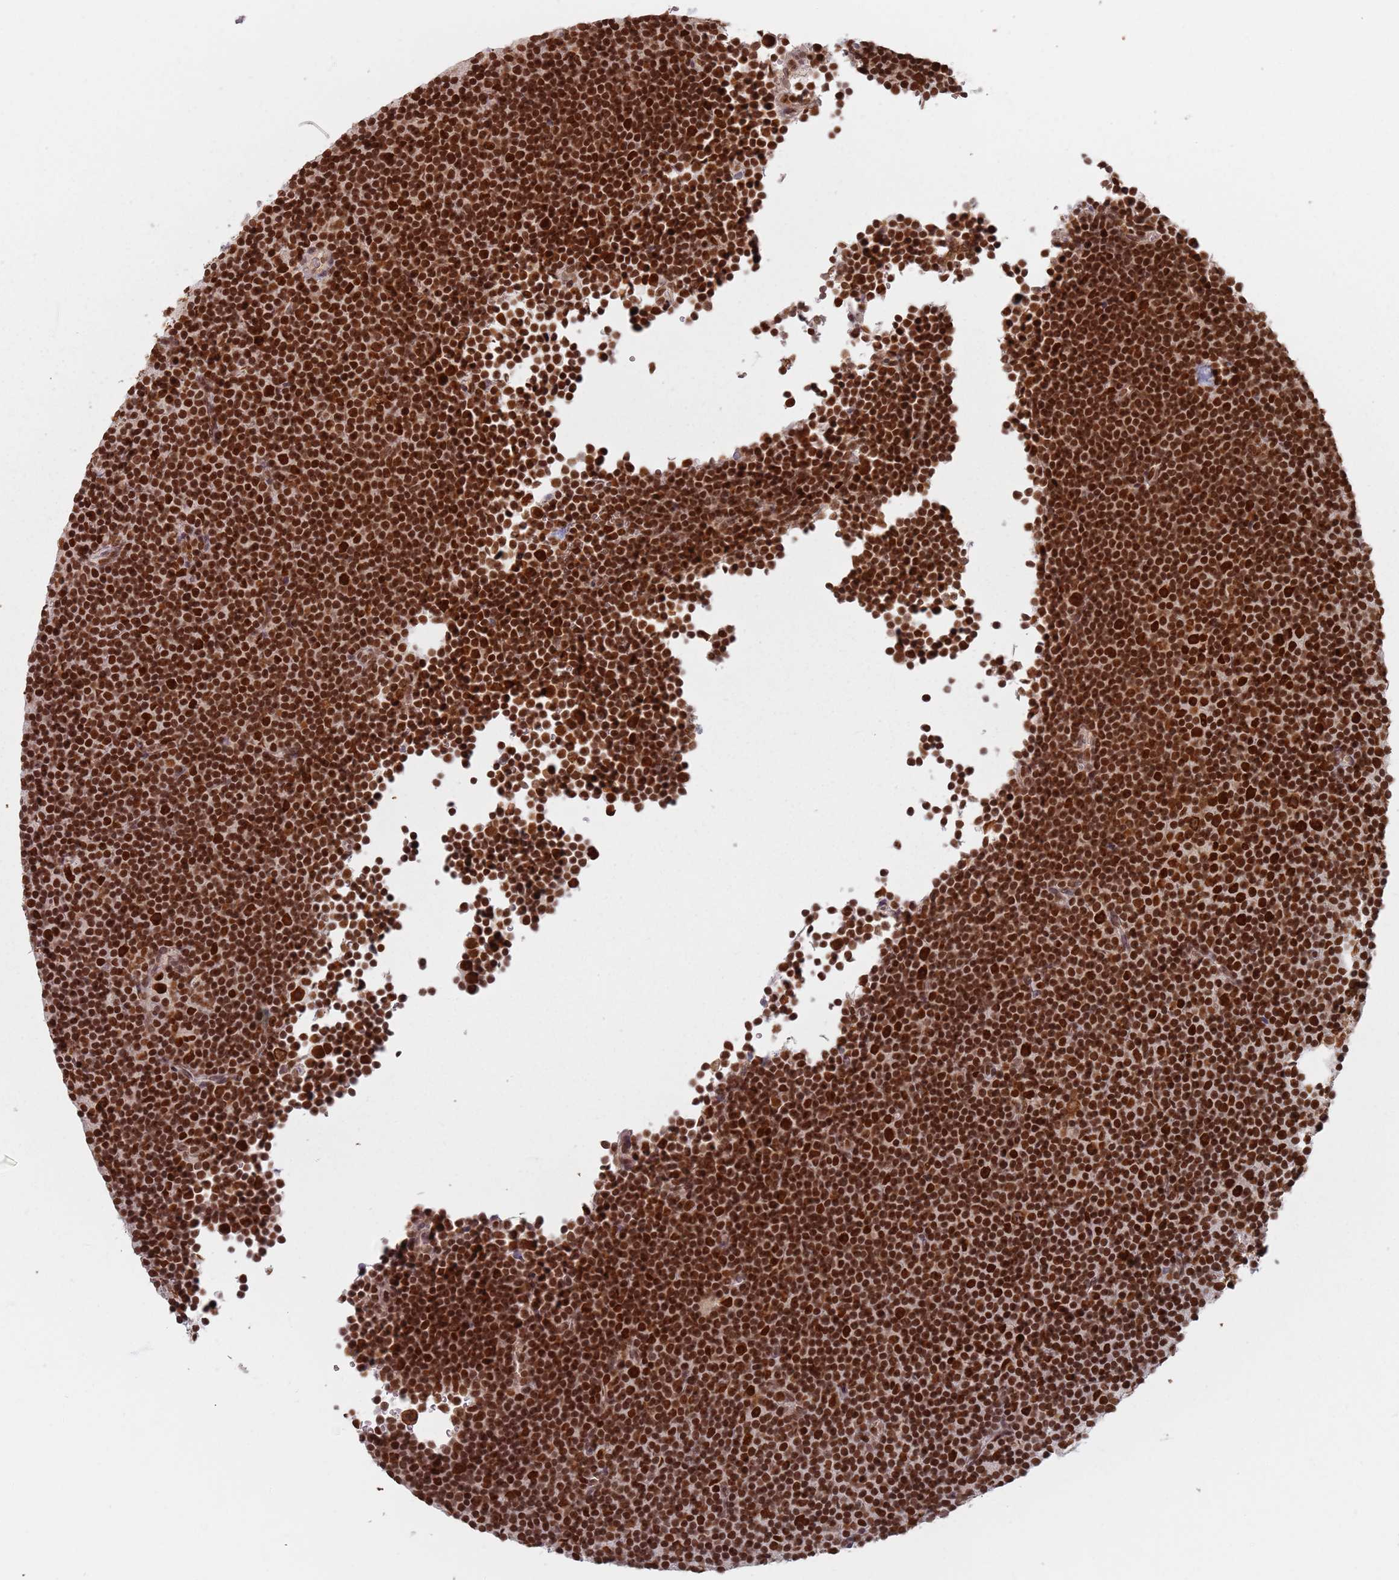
{"staining": {"intensity": "strong", "quantity": ">75%", "location": "nuclear"}, "tissue": "lymphoma", "cell_type": "Tumor cells", "image_type": "cancer", "snomed": [{"axis": "morphology", "description": "Malignant lymphoma, non-Hodgkin's type, Low grade"}, {"axis": "topography", "description": "Lymph node"}], "caption": "An image of human malignant lymphoma, non-Hodgkin's type (low-grade) stained for a protein demonstrates strong nuclear brown staining in tumor cells.", "gene": "NUP50", "patient": {"sex": "female", "age": 67}}